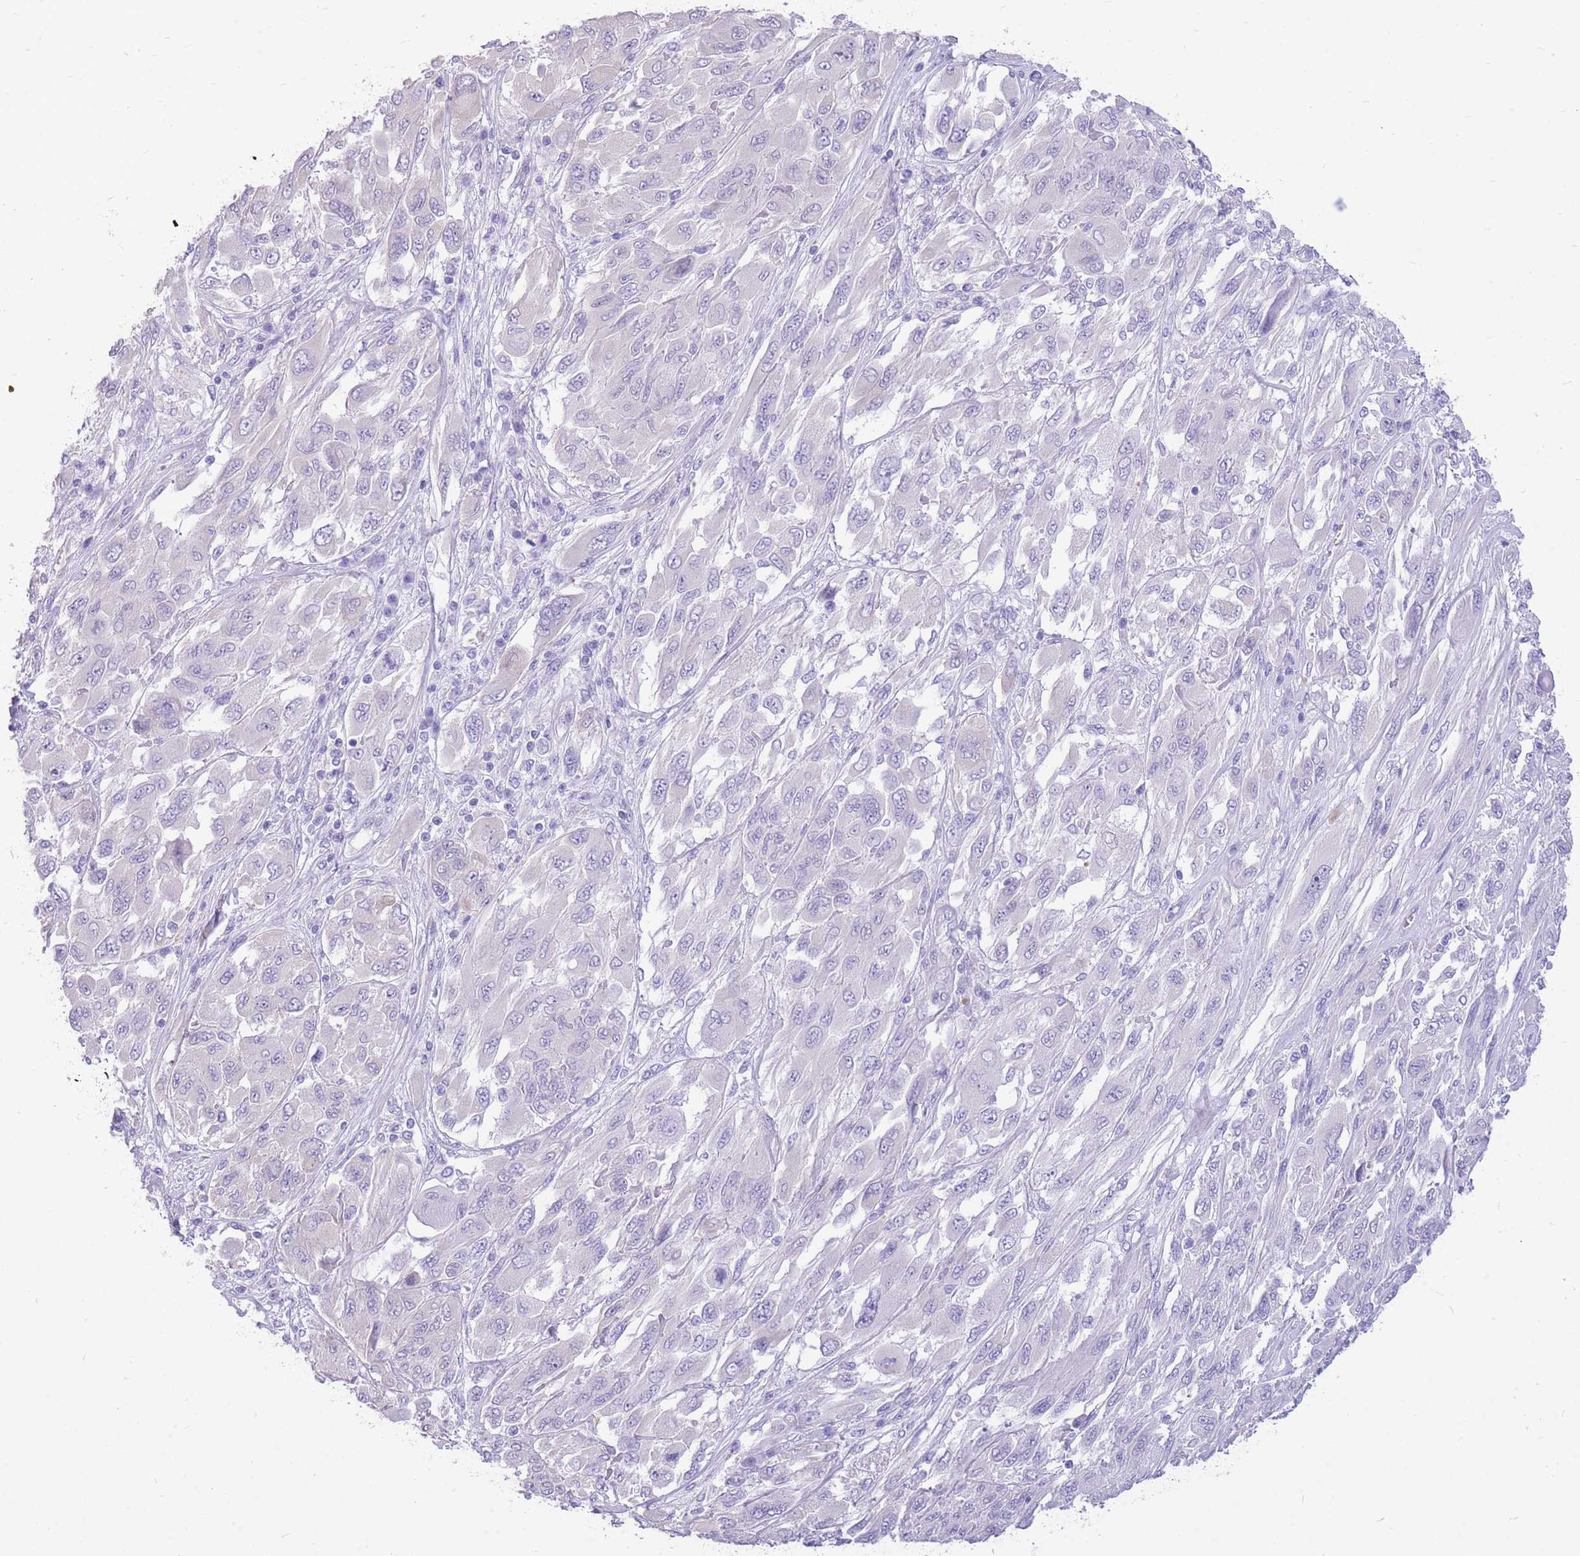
{"staining": {"intensity": "negative", "quantity": "none", "location": "none"}, "tissue": "melanoma", "cell_type": "Tumor cells", "image_type": "cancer", "snomed": [{"axis": "morphology", "description": "Malignant melanoma, NOS"}, {"axis": "topography", "description": "Skin"}], "caption": "Immunohistochemistry (IHC) of melanoma demonstrates no expression in tumor cells. (DAB immunohistochemistry visualized using brightfield microscopy, high magnification).", "gene": "ZNF311", "patient": {"sex": "female", "age": 91}}